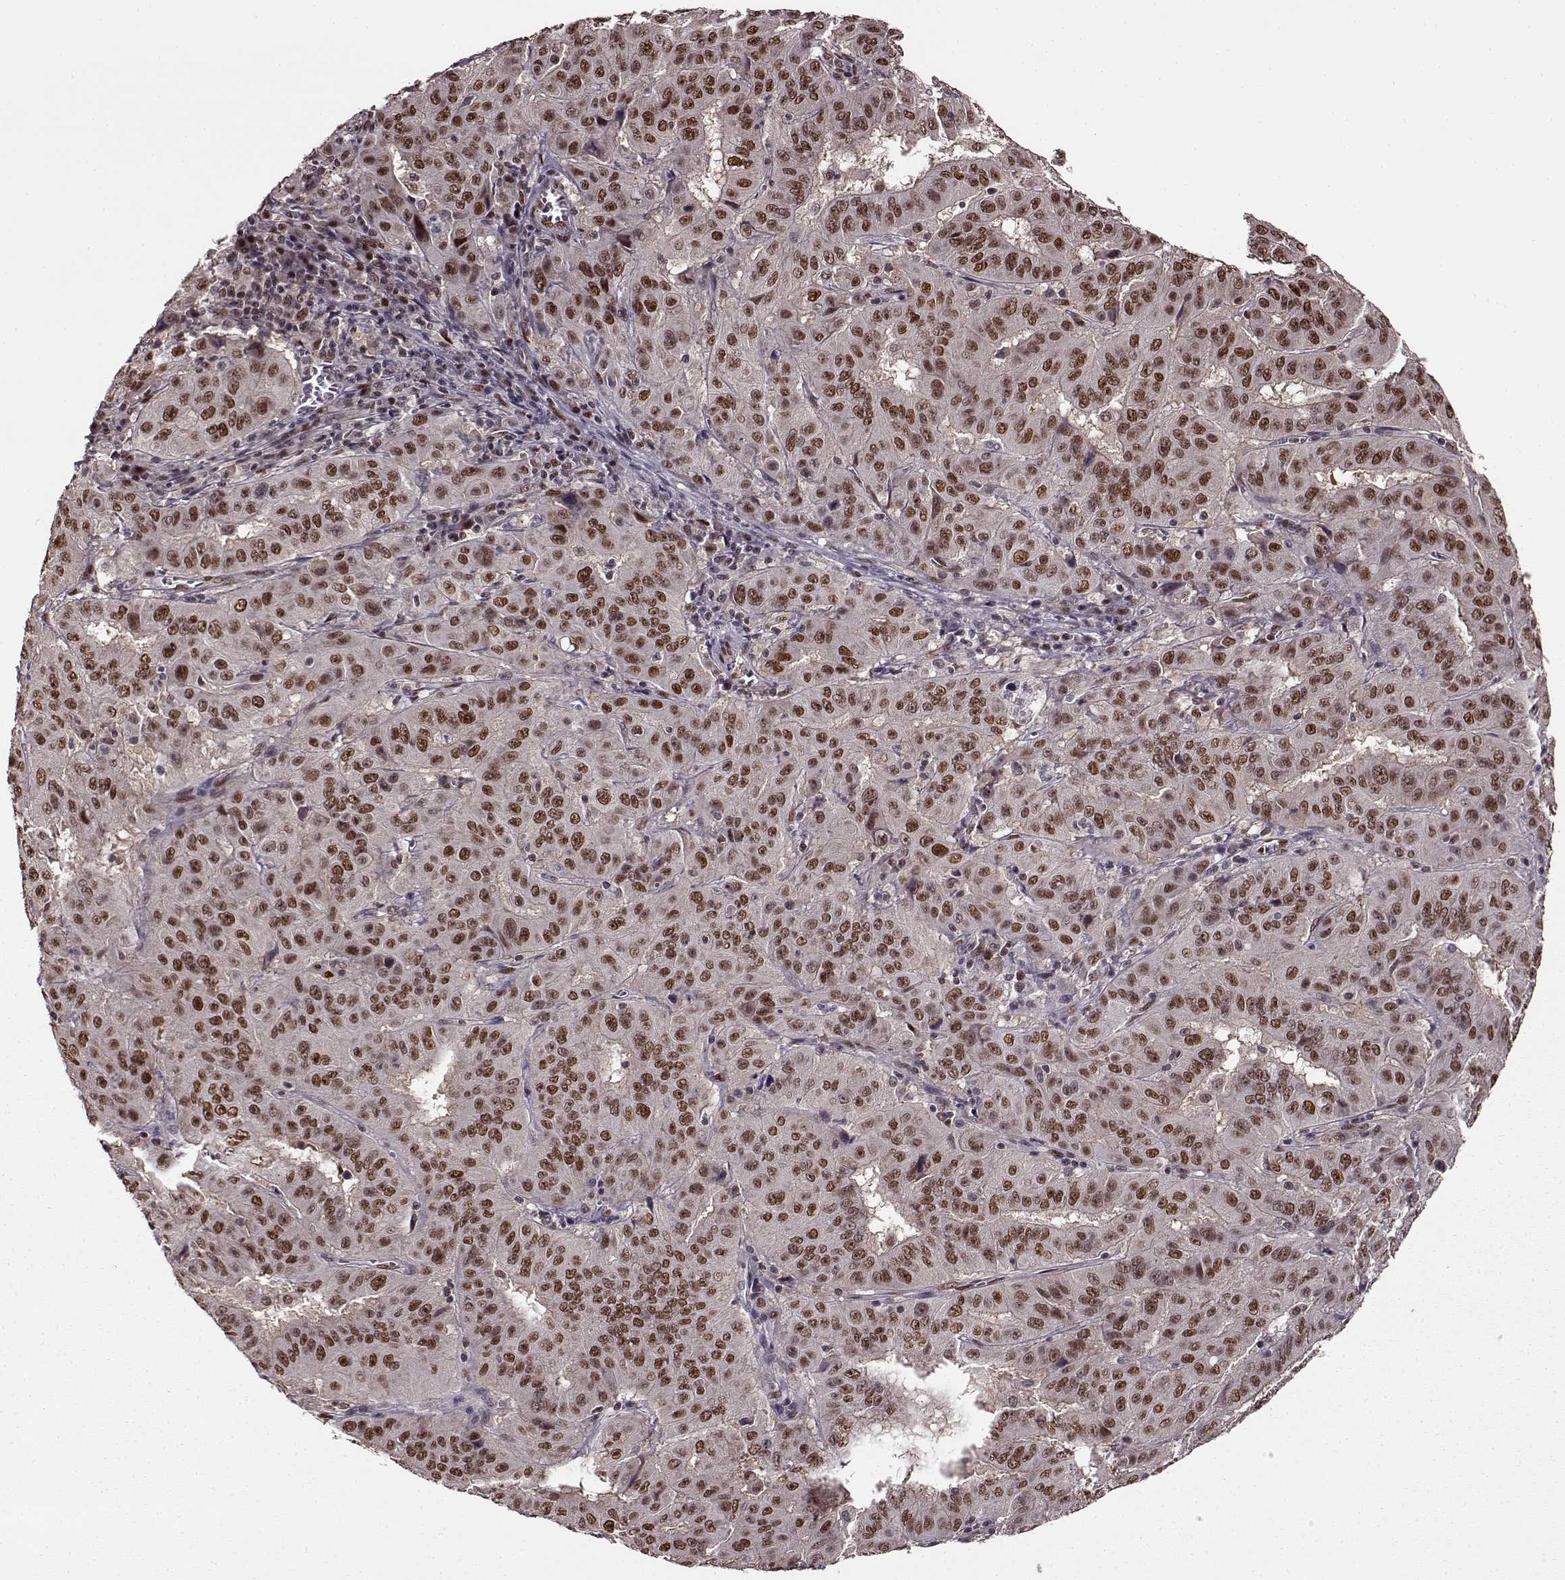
{"staining": {"intensity": "moderate", "quantity": ">75%", "location": "nuclear"}, "tissue": "pancreatic cancer", "cell_type": "Tumor cells", "image_type": "cancer", "snomed": [{"axis": "morphology", "description": "Adenocarcinoma, NOS"}, {"axis": "topography", "description": "Pancreas"}], "caption": "Immunohistochemistry staining of pancreatic cancer (adenocarcinoma), which demonstrates medium levels of moderate nuclear positivity in approximately >75% of tumor cells indicating moderate nuclear protein expression. The staining was performed using DAB (3,3'-diaminobenzidine) (brown) for protein detection and nuclei were counterstained in hematoxylin (blue).", "gene": "FTO", "patient": {"sex": "male", "age": 63}}